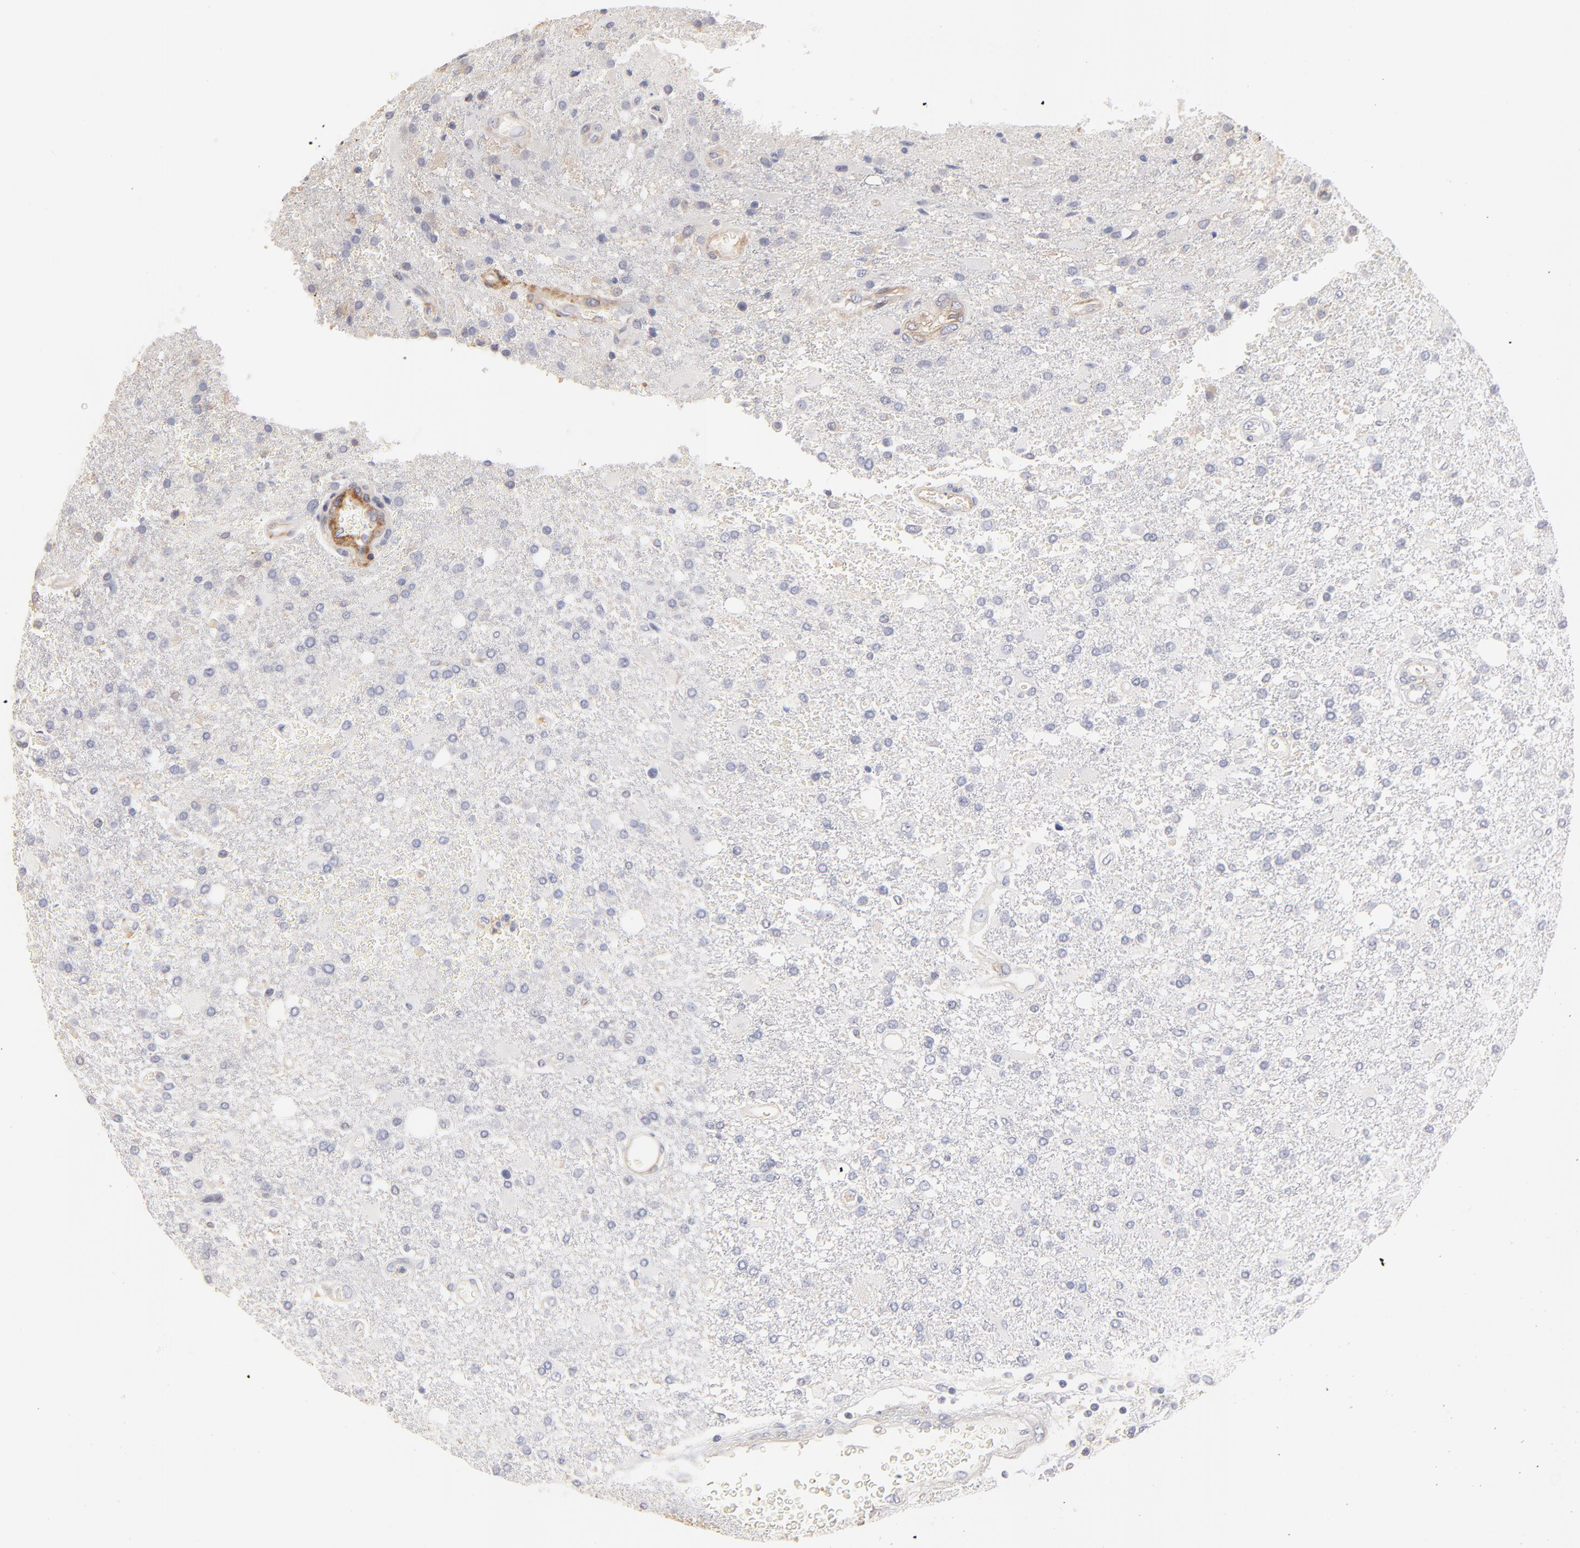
{"staining": {"intensity": "negative", "quantity": "none", "location": "none"}, "tissue": "glioma", "cell_type": "Tumor cells", "image_type": "cancer", "snomed": [{"axis": "morphology", "description": "Glioma, malignant, High grade"}, {"axis": "topography", "description": "Brain"}], "caption": "Immunohistochemistry of glioma displays no positivity in tumor cells.", "gene": "ITGA8", "patient": {"sex": "male", "age": 68}}